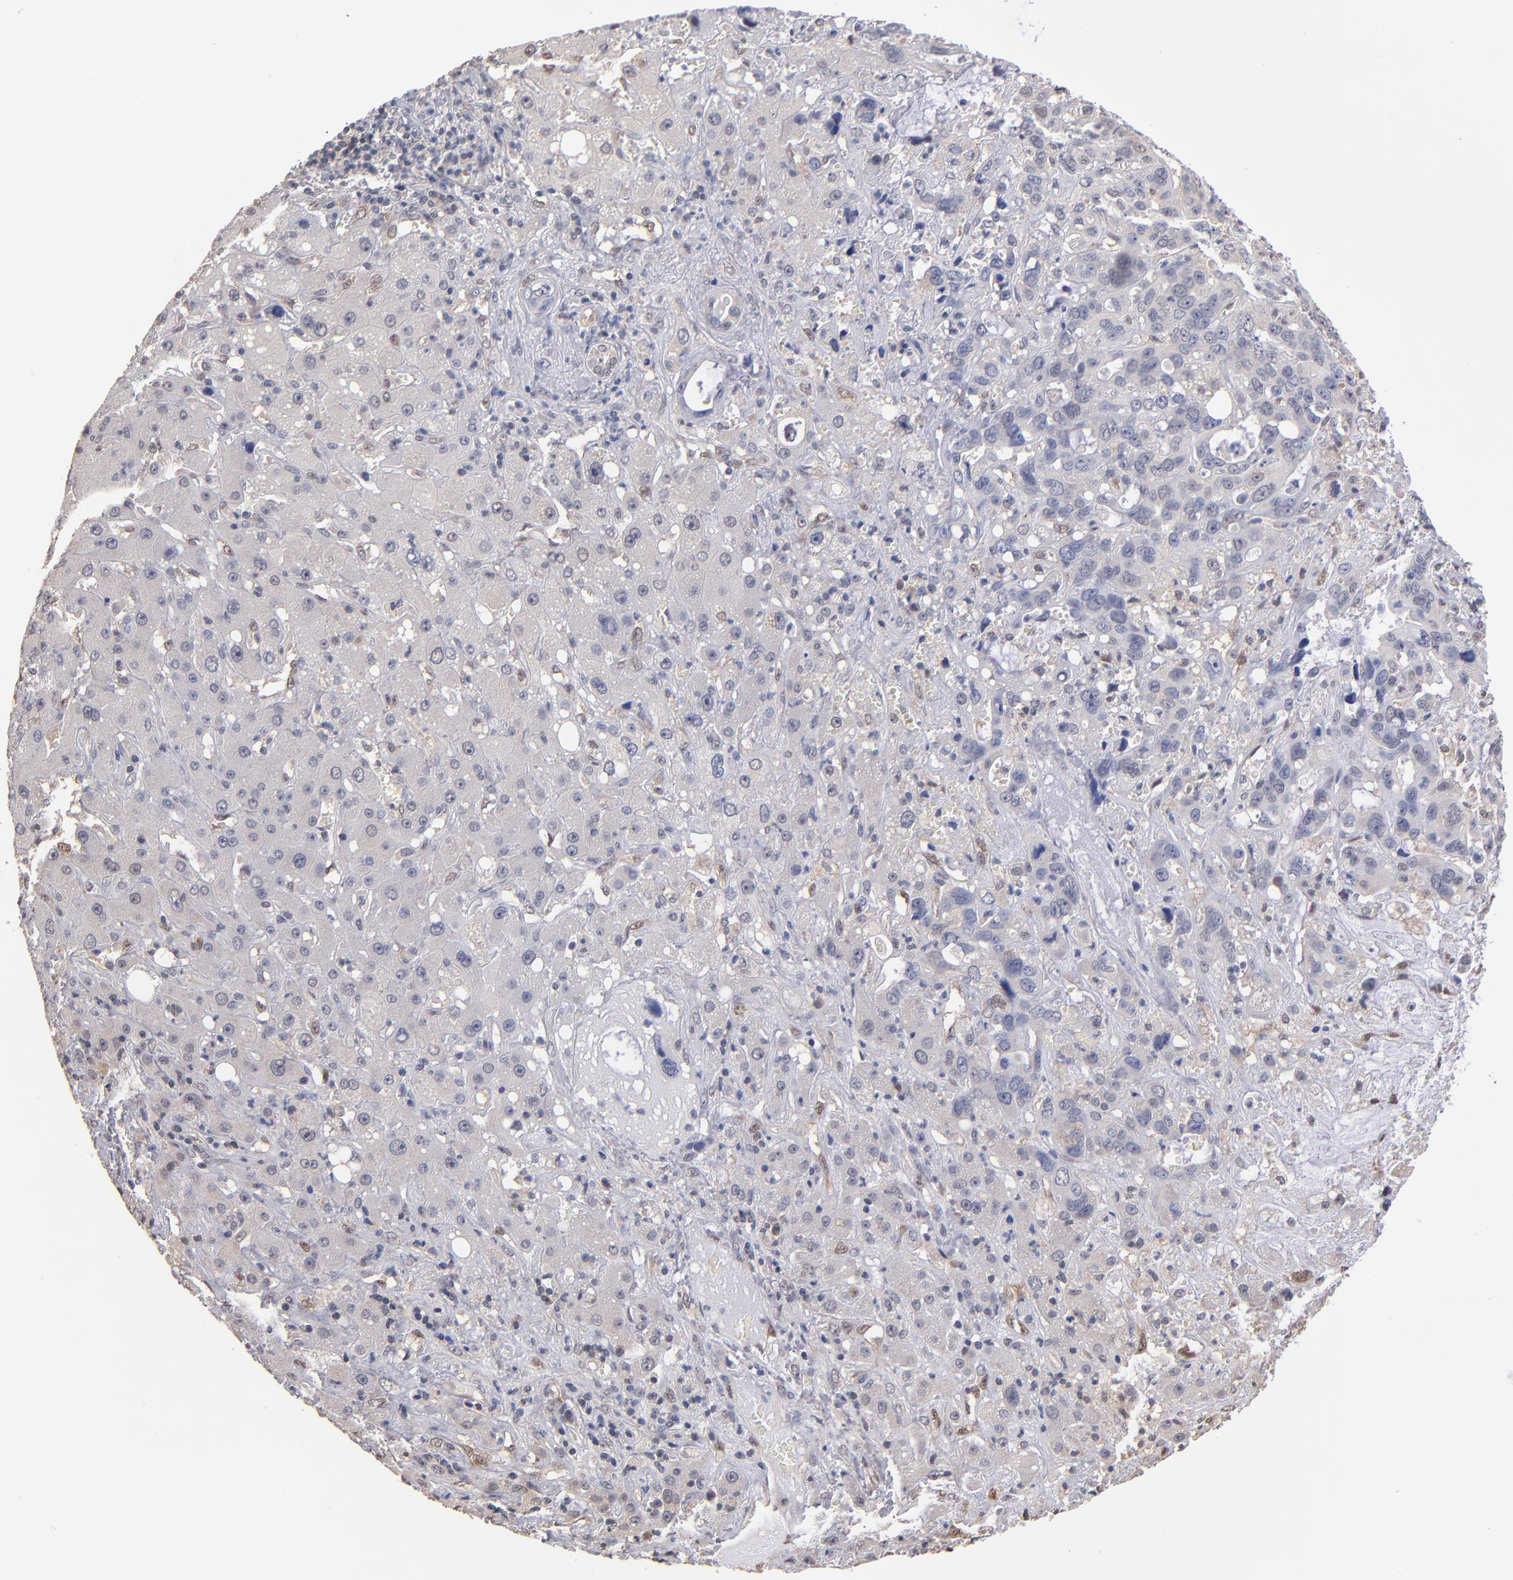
{"staining": {"intensity": "negative", "quantity": "none", "location": "none"}, "tissue": "liver cancer", "cell_type": "Tumor cells", "image_type": "cancer", "snomed": [{"axis": "morphology", "description": "Cholangiocarcinoma"}, {"axis": "topography", "description": "Liver"}], "caption": "High magnification brightfield microscopy of liver cancer (cholangiocarcinoma) stained with DAB (3,3'-diaminobenzidine) (brown) and counterstained with hematoxylin (blue): tumor cells show no significant staining.", "gene": "PSMD10", "patient": {"sex": "female", "age": 65}}